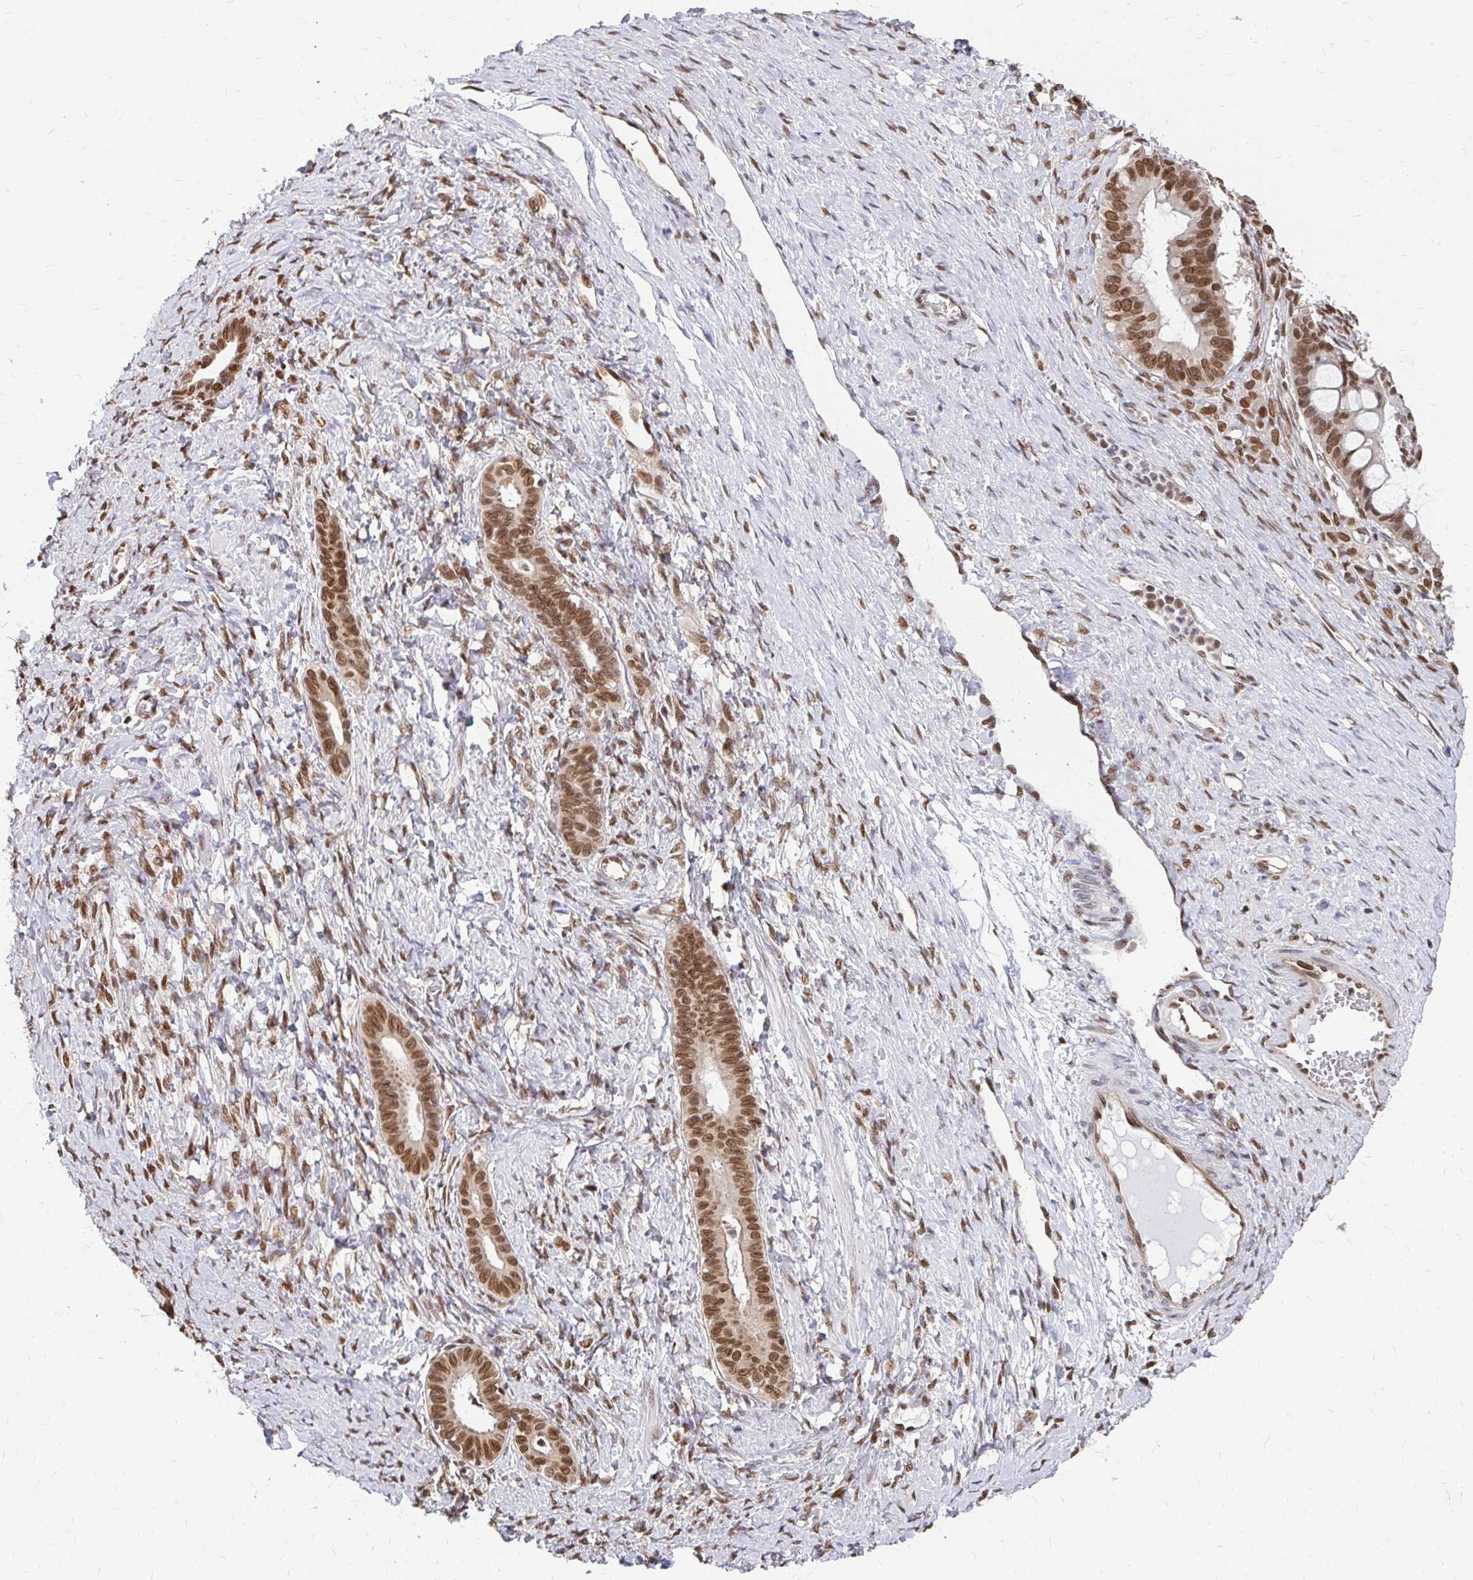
{"staining": {"intensity": "moderate", "quantity": ">75%", "location": "cytoplasmic/membranous,nuclear"}, "tissue": "ovarian cancer", "cell_type": "Tumor cells", "image_type": "cancer", "snomed": [{"axis": "morphology", "description": "Cystadenocarcinoma, mucinous, NOS"}, {"axis": "topography", "description": "Ovary"}], "caption": "Mucinous cystadenocarcinoma (ovarian) stained for a protein exhibits moderate cytoplasmic/membranous and nuclear positivity in tumor cells. Using DAB (3,3'-diaminobenzidine) (brown) and hematoxylin (blue) stains, captured at high magnification using brightfield microscopy.", "gene": "XPO1", "patient": {"sex": "female", "age": 73}}